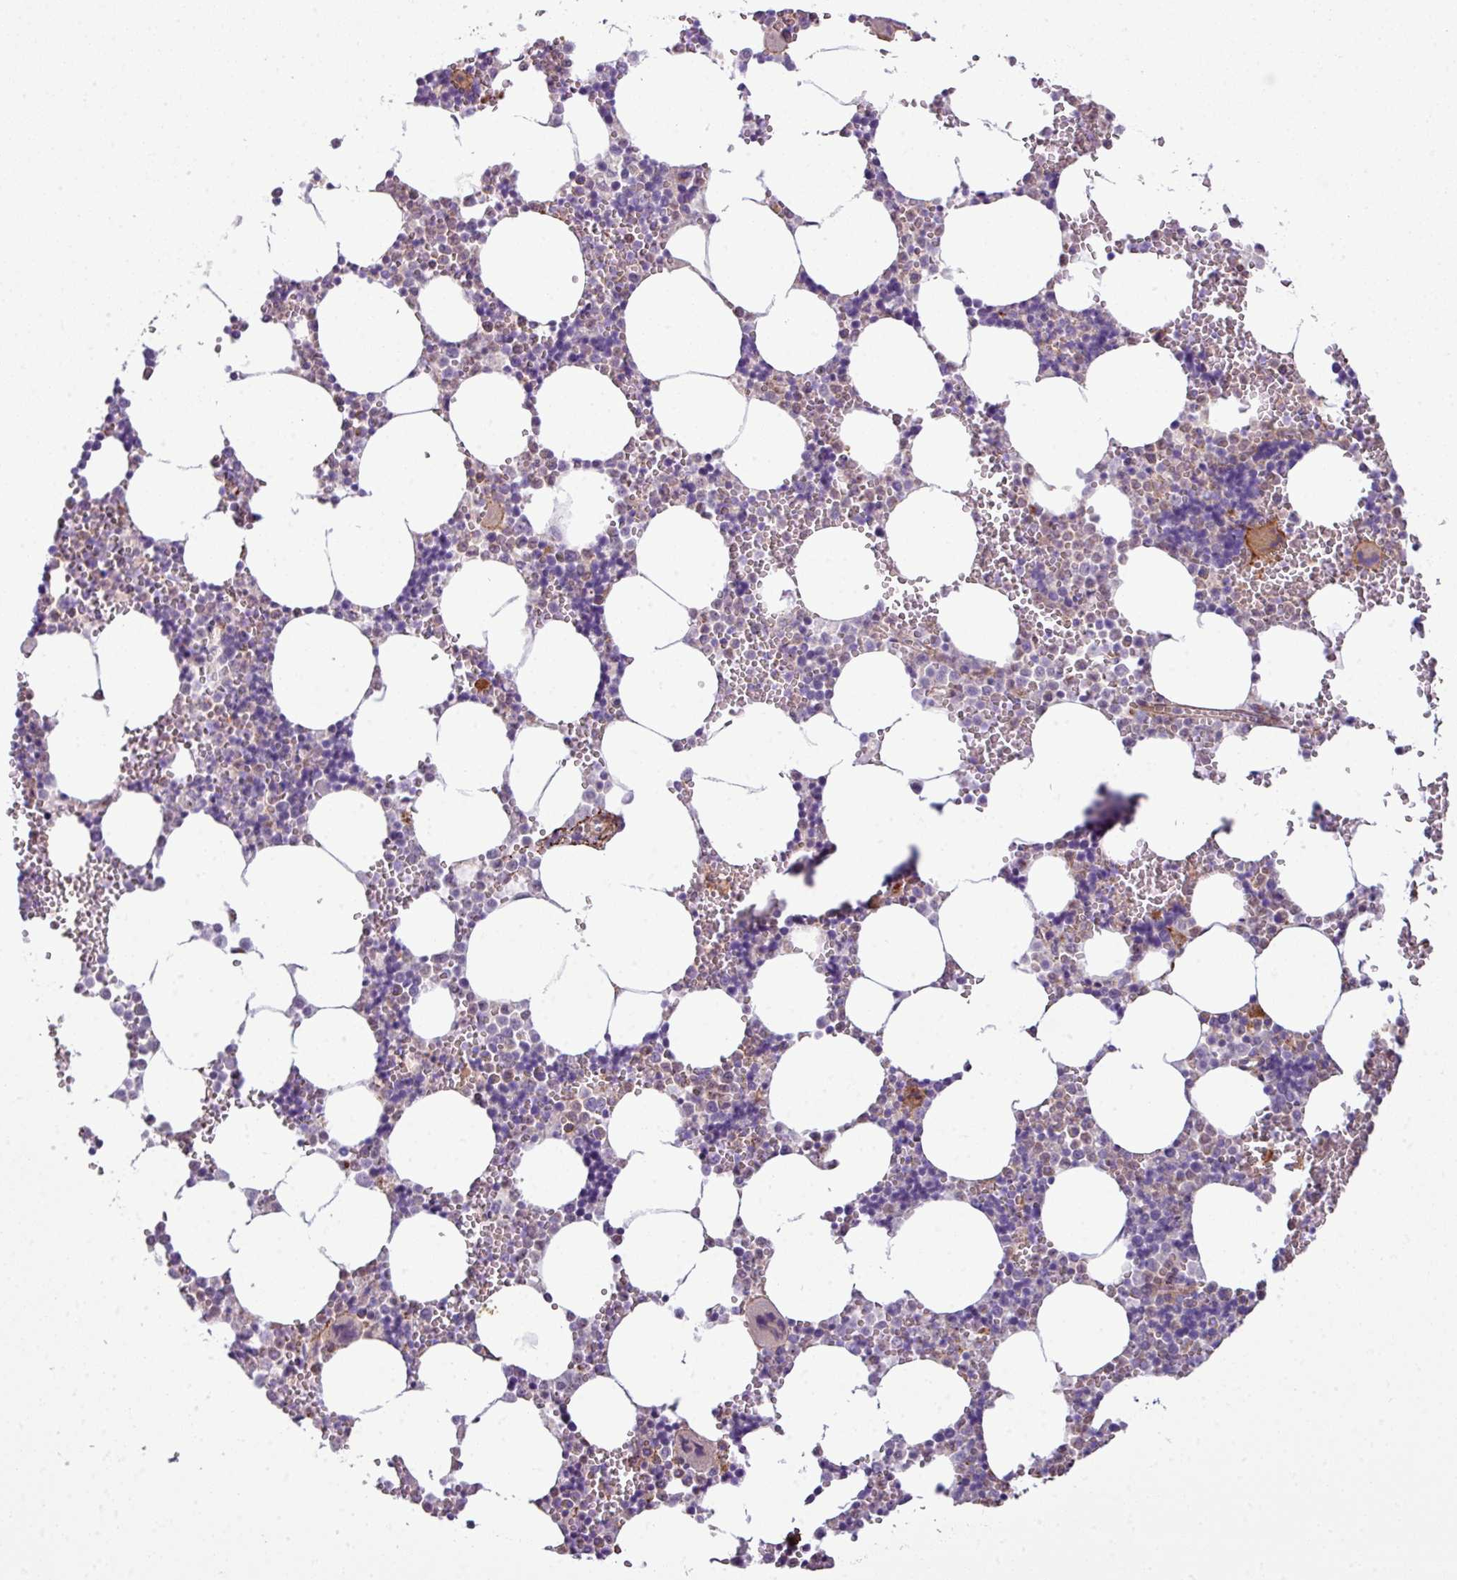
{"staining": {"intensity": "moderate", "quantity": "<25%", "location": "cytoplasmic/membranous"}, "tissue": "bone marrow", "cell_type": "Hematopoietic cells", "image_type": "normal", "snomed": [{"axis": "morphology", "description": "Normal tissue, NOS"}, {"axis": "topography", "description": "Bone marrow"}], "caption": "Immunohistochemical staining of benign human bone marrow demonstrates moderate cytoplasmic/membranous protein staining in about <25% of hematopoietic cells.", "gene": "COL8A1", "patient": {"sex": "male", "age": 54}}